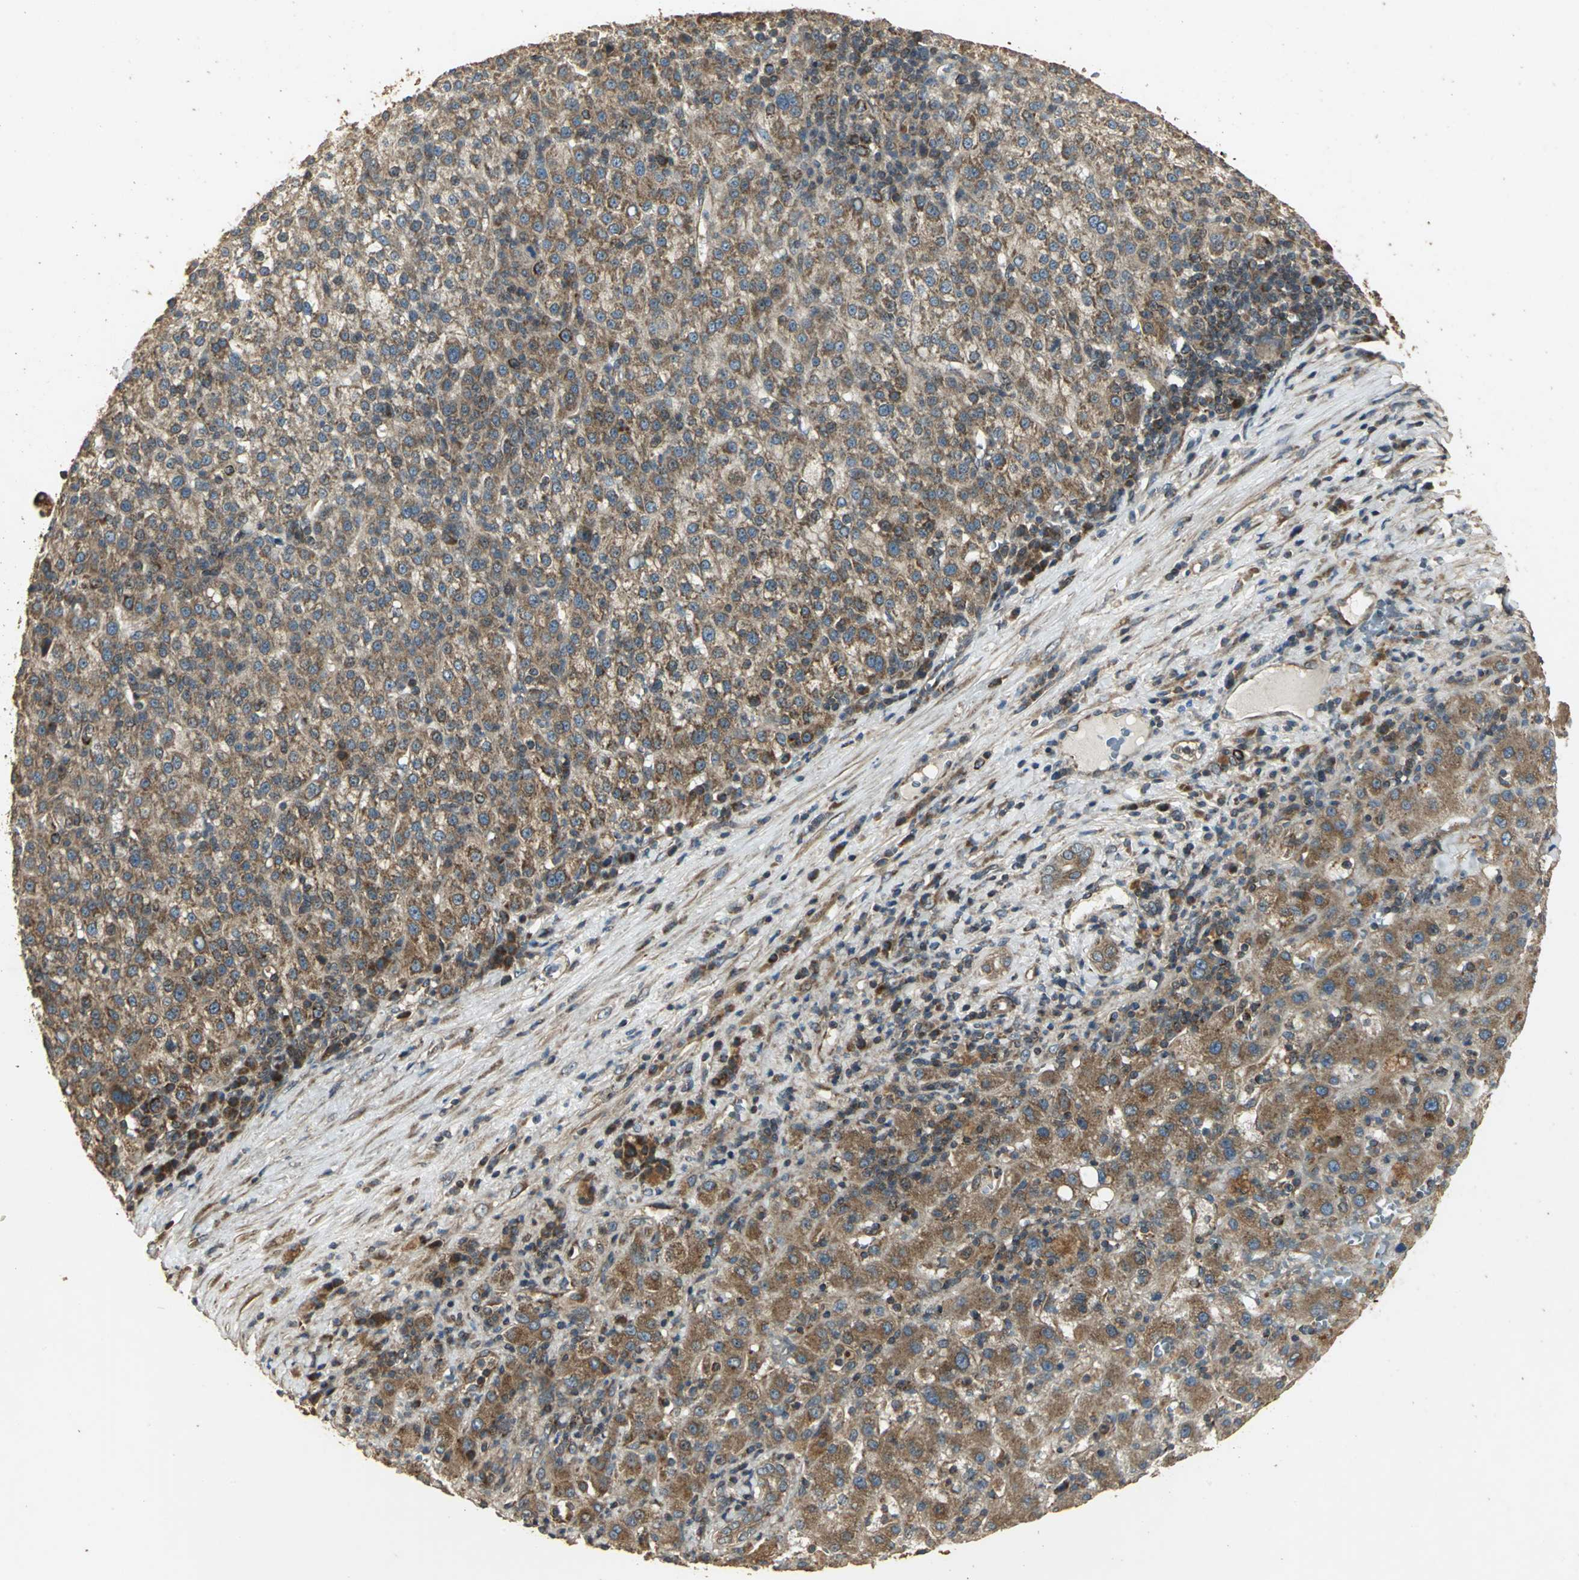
{"staining": {"intensity": "strong", "quantity": ">75%", "location": "cytoplasmic/membranous"}, "tissue": "liver cancer", "cell_type": "Tumor cells", "image_type": "cancer", "snomed": [{"axis": "morphology", "description": "Carcinoma, Hepatocellular, NOS"}, {"axis": "topography", "description": "Liver"}], "caption": "Protein expression by IHC demonstrates strong cytoplasmic/membranous staining in about >75% of tumor cells in liver cancer (hepatocellular carcinoma).", "gene": "KANK1", "patient": {"sex": "female", "age": 58}}